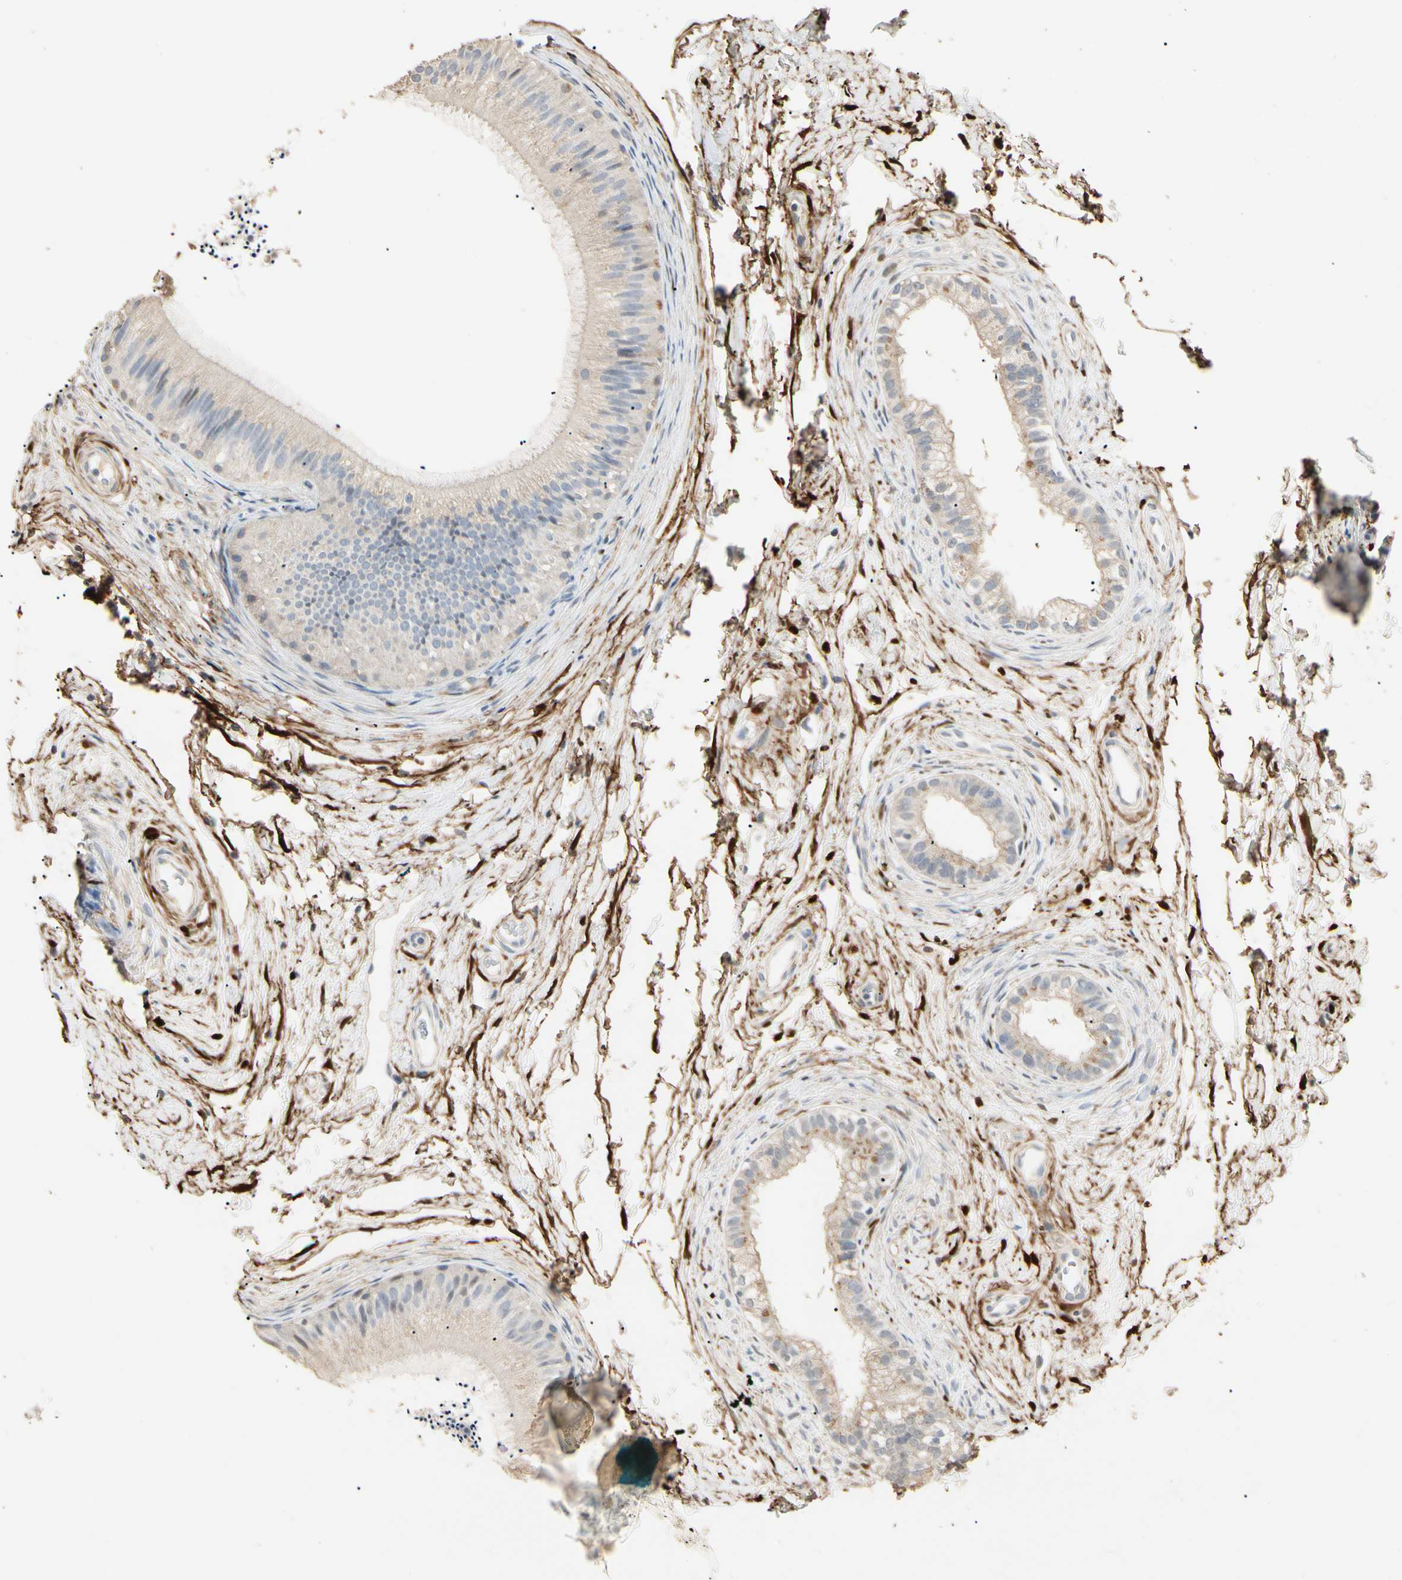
{"staining": {"intensity": "weak", "quantity": ">75%", "location": "cytoplasmic/membranous"}, "tissue": "epididymis", "cell_type": "Glandular cells", "image_type": "normal", "snomed": [{"axis": "morphology", "description": "Normal tissue, NOS"}, {"axis": "topography", "description": "Epididymis"}], "caption": "Immunohistochemical staining of normal human epididymis demonstrates weak cytoplasmic/membranous protein staining in about >75% of glandular cells. The staining is performed using DAB brown chromogen to label protein expression. The nuclei are counter-stained blue using hematoxylin.", "gene": "GNE", "patient": {"sex": "male", "age": 56}}